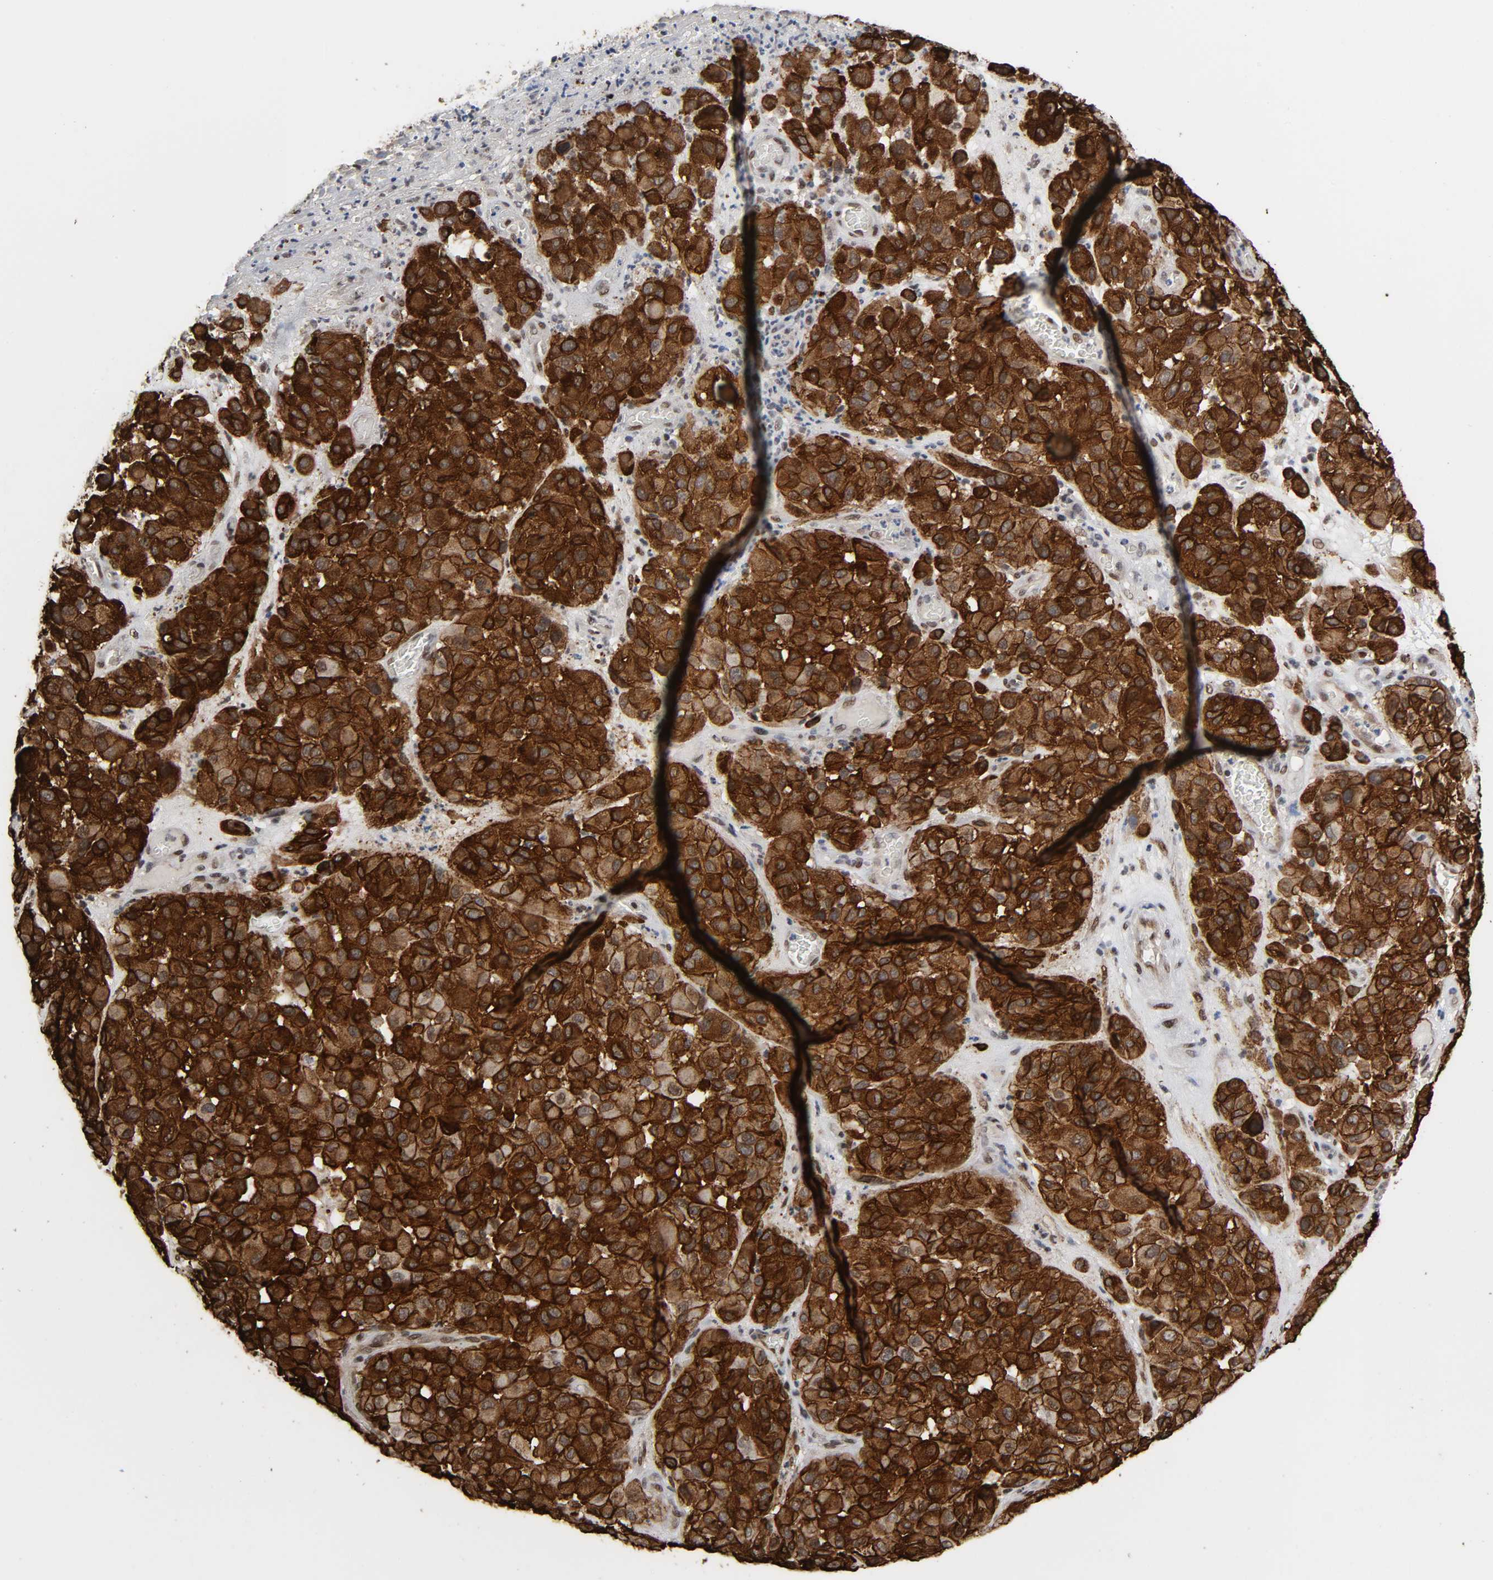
{"staining": {"intensity": "strong", "quantity": ">75%", "location": "cytoplasmic/membranous"}, "tissue": "melanoma", "cell_type": "Tumor cells", "image_type": "cancer", "snomed": [{"axis": "morphology", "description": "Malignant melanoma, NOS"}, {"axis": "topography", "description": "Skin"}], "caption": "Immunohistochemistry image of neoplastic tissue: malignant melanoma stained using immunohistochemistry (IHC) shows high levels of strong protein expression localized specifically in the cytoplasmic/membranous of tumor cells, appearing as a cytoplasmic/membranous brown color.", "gene": "AHNAK2", "patient": {"sex": "female", "age": 21}}